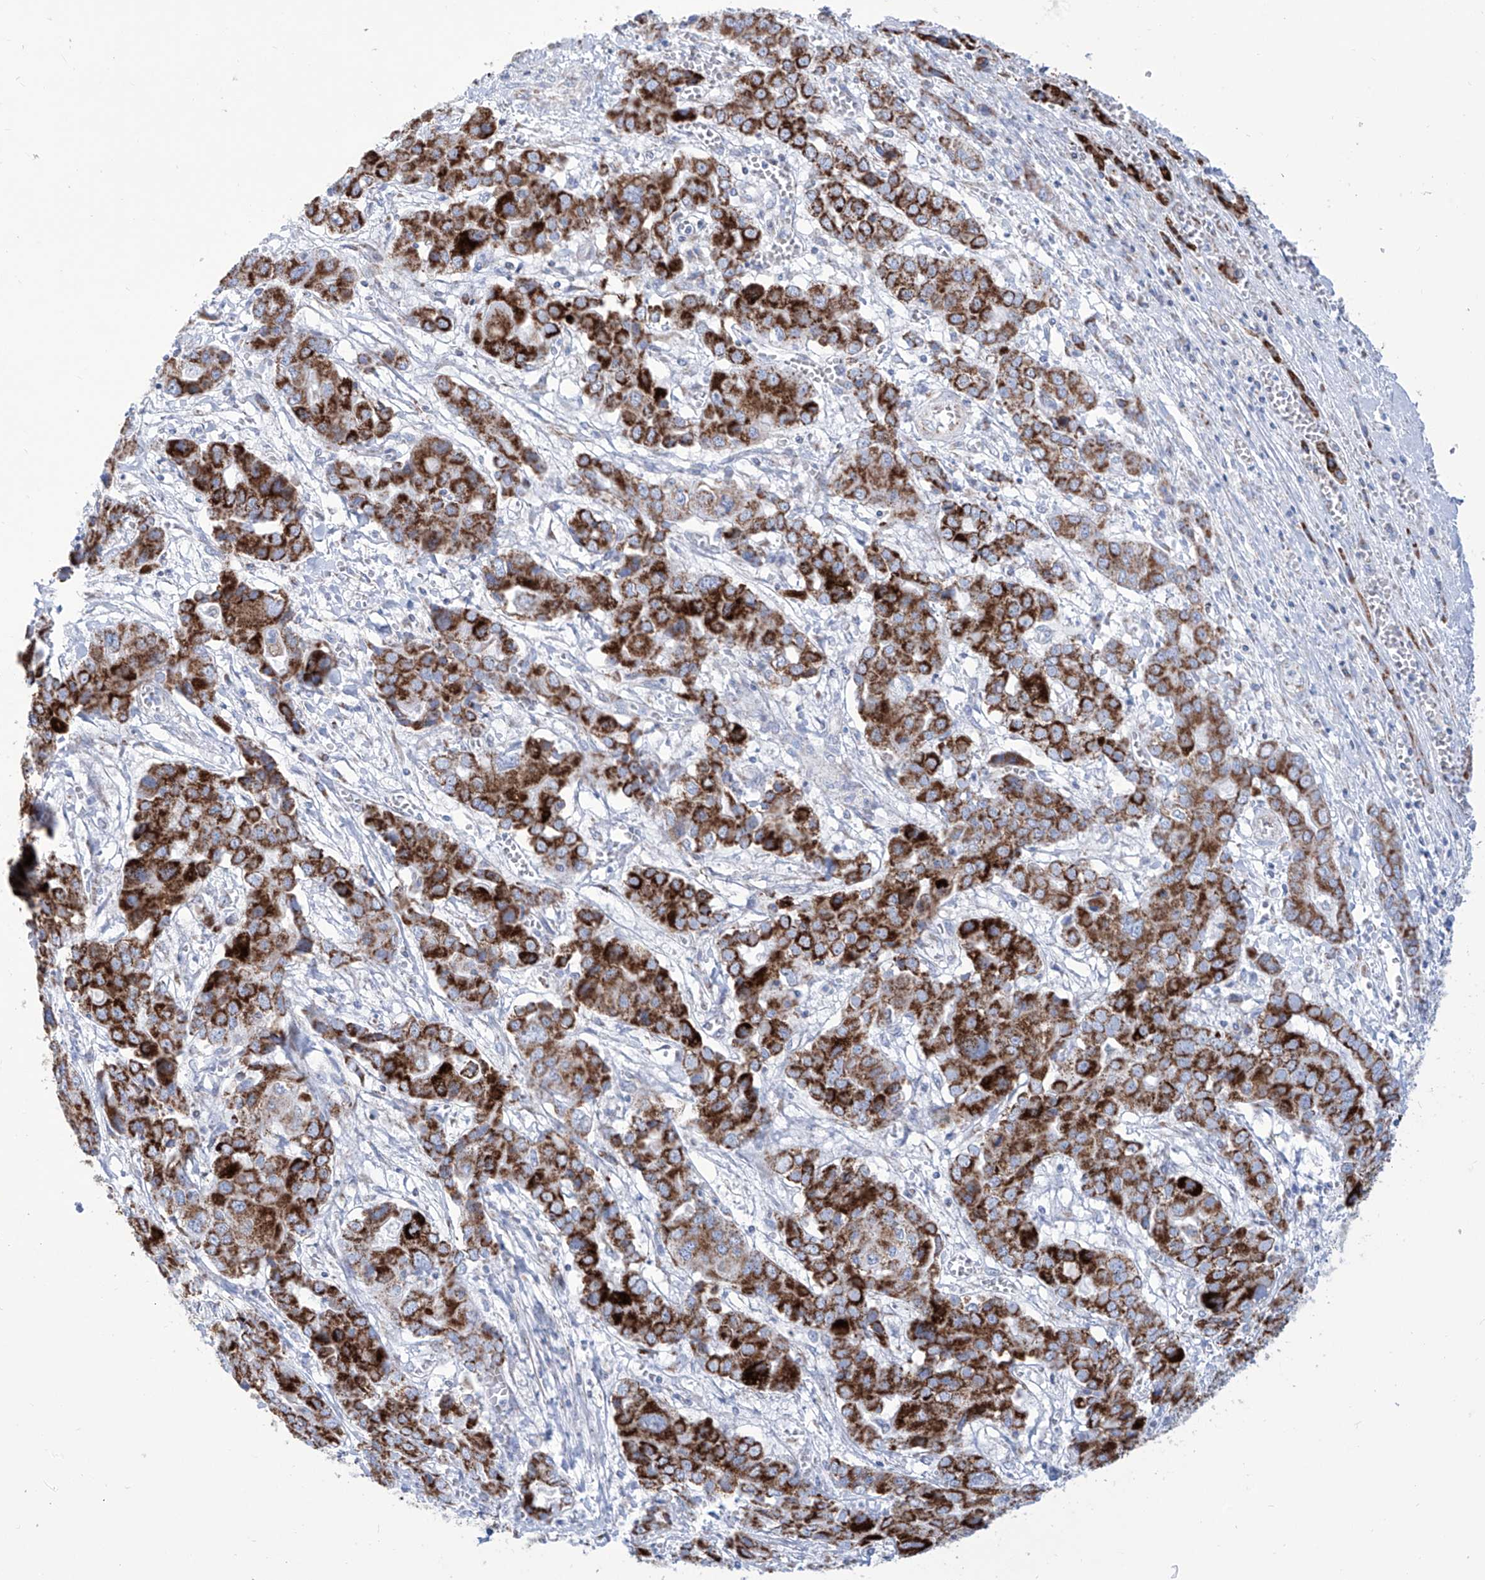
{"staining": {"intensity": "strong", "quantity": ">75%", "location": "cytoplasmic/membranous"}, "tissue": "liver cancer", "cell_type": "Tumor cells", "image_type": "cancer", "snomed": [{"axis": "morphology", "description": "Cholangiocarcinoma"}, {"axis": "topography", "description": "Liver"}], "caption": "High-magnification brightfield microscopy of cholangiocarcinoma (liver) stained with DAB (brown) and counterstained with hematoxylin (blue). tumor cells exhibit strong cytoplasmic/membranous positivity is present in about>75% of cells. The staining was performed using DAB (3,3'-diaminobenzidine) to visualize the protein expression in brown, while the nuclei were stained in blue with hematoxylin (Magnification: 20x).", "gene": "ALDH6A1", "patient": {"sex": "male", "age": 67}}